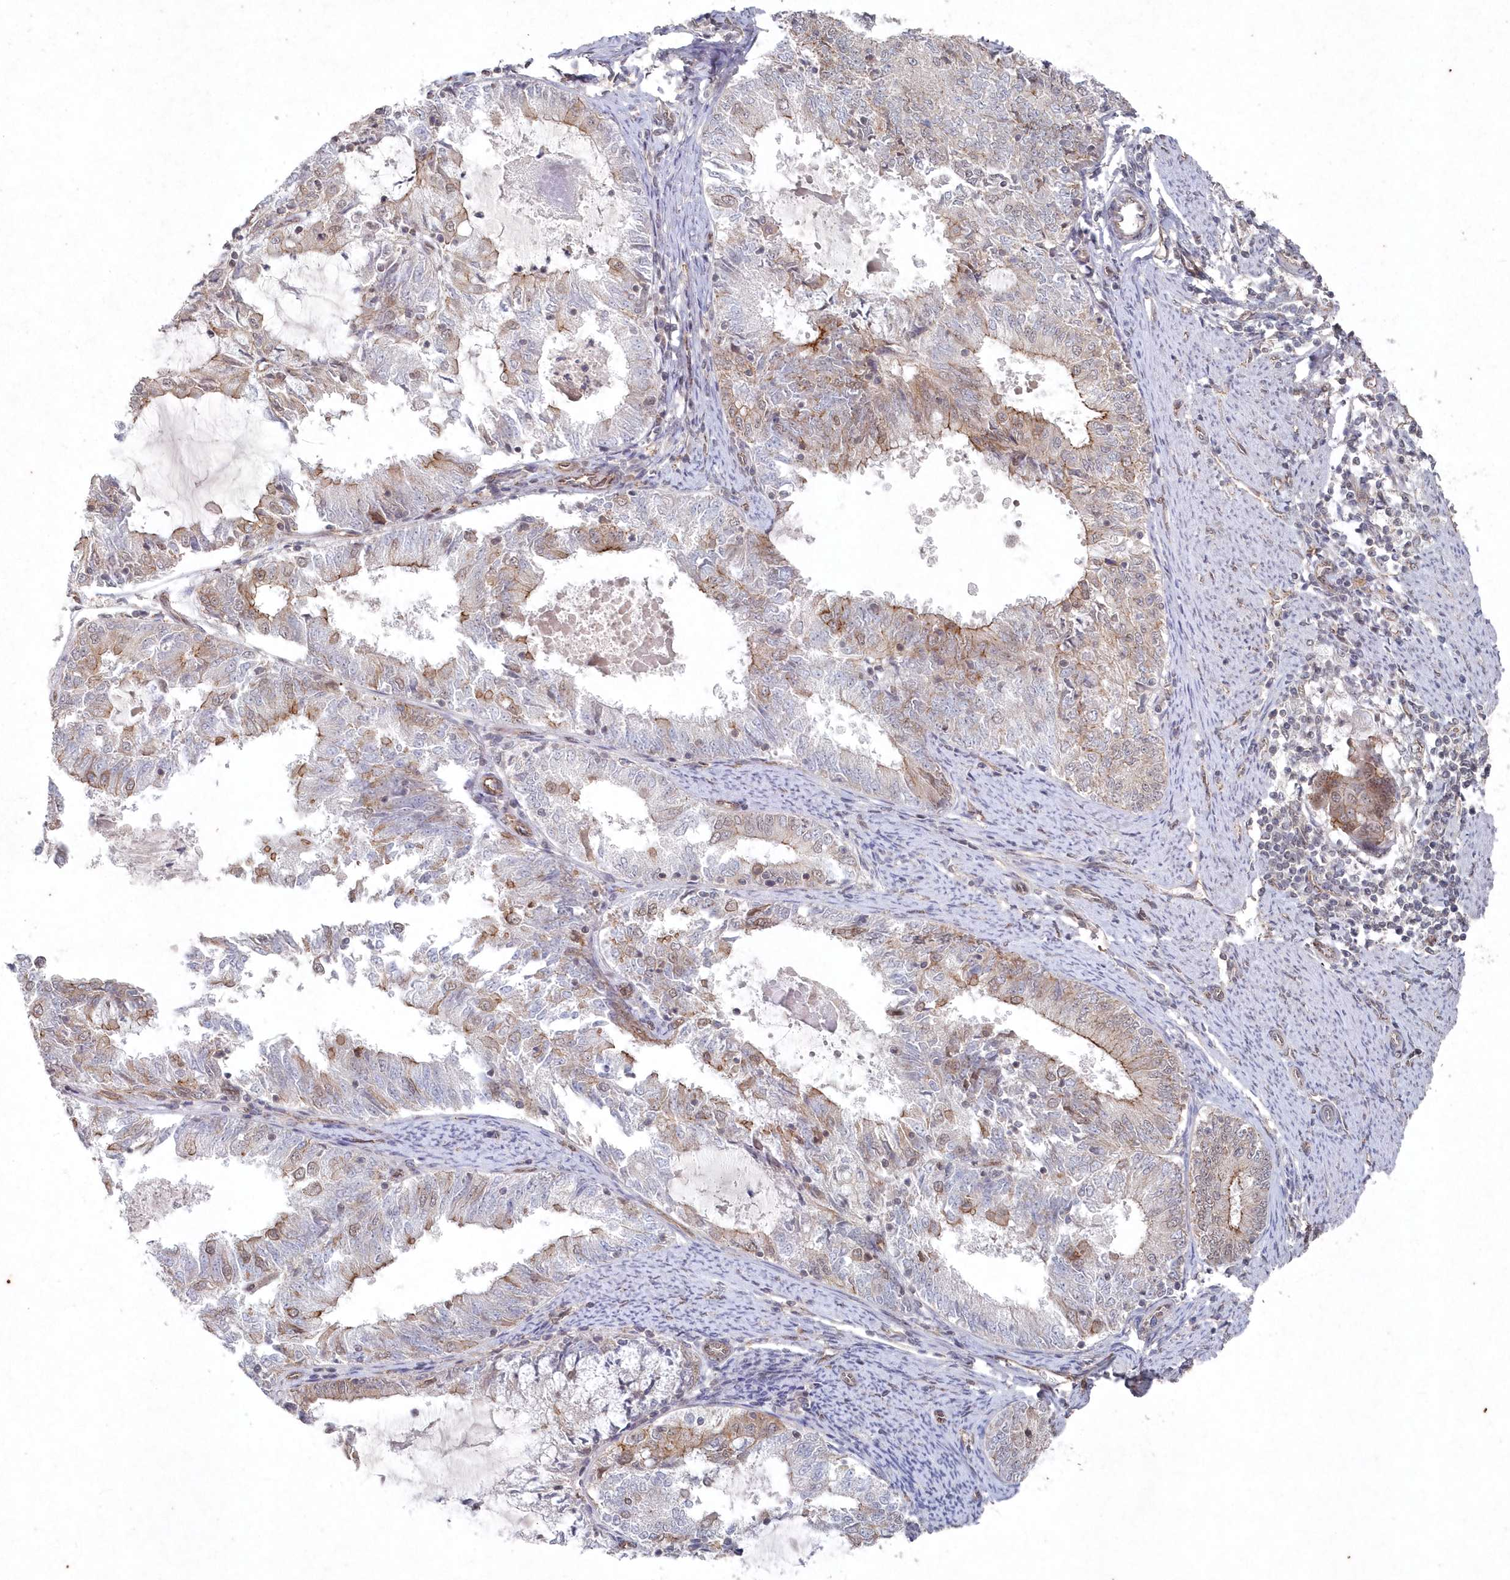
{"staining": {"intensity": "moderate", "quantity": "<25%", "location": "cytoplasmic/membranous"}, "tissue": "endometrial cancer", "cell_type": "Tumor cells", "image_type": "cancer", "snomed": [{"axis": "morphology", "description": "Adenocarcinoma, NOS"}, {"axis": "topography", "description": "Endometrium"}], "caption": "Human endometrial cancer (adenocarcinoma) stained with a protein marker shows moderate staining in tumor cells.", "gene": "VSIG2", "patient": {"sex": "female", "age": 57}}